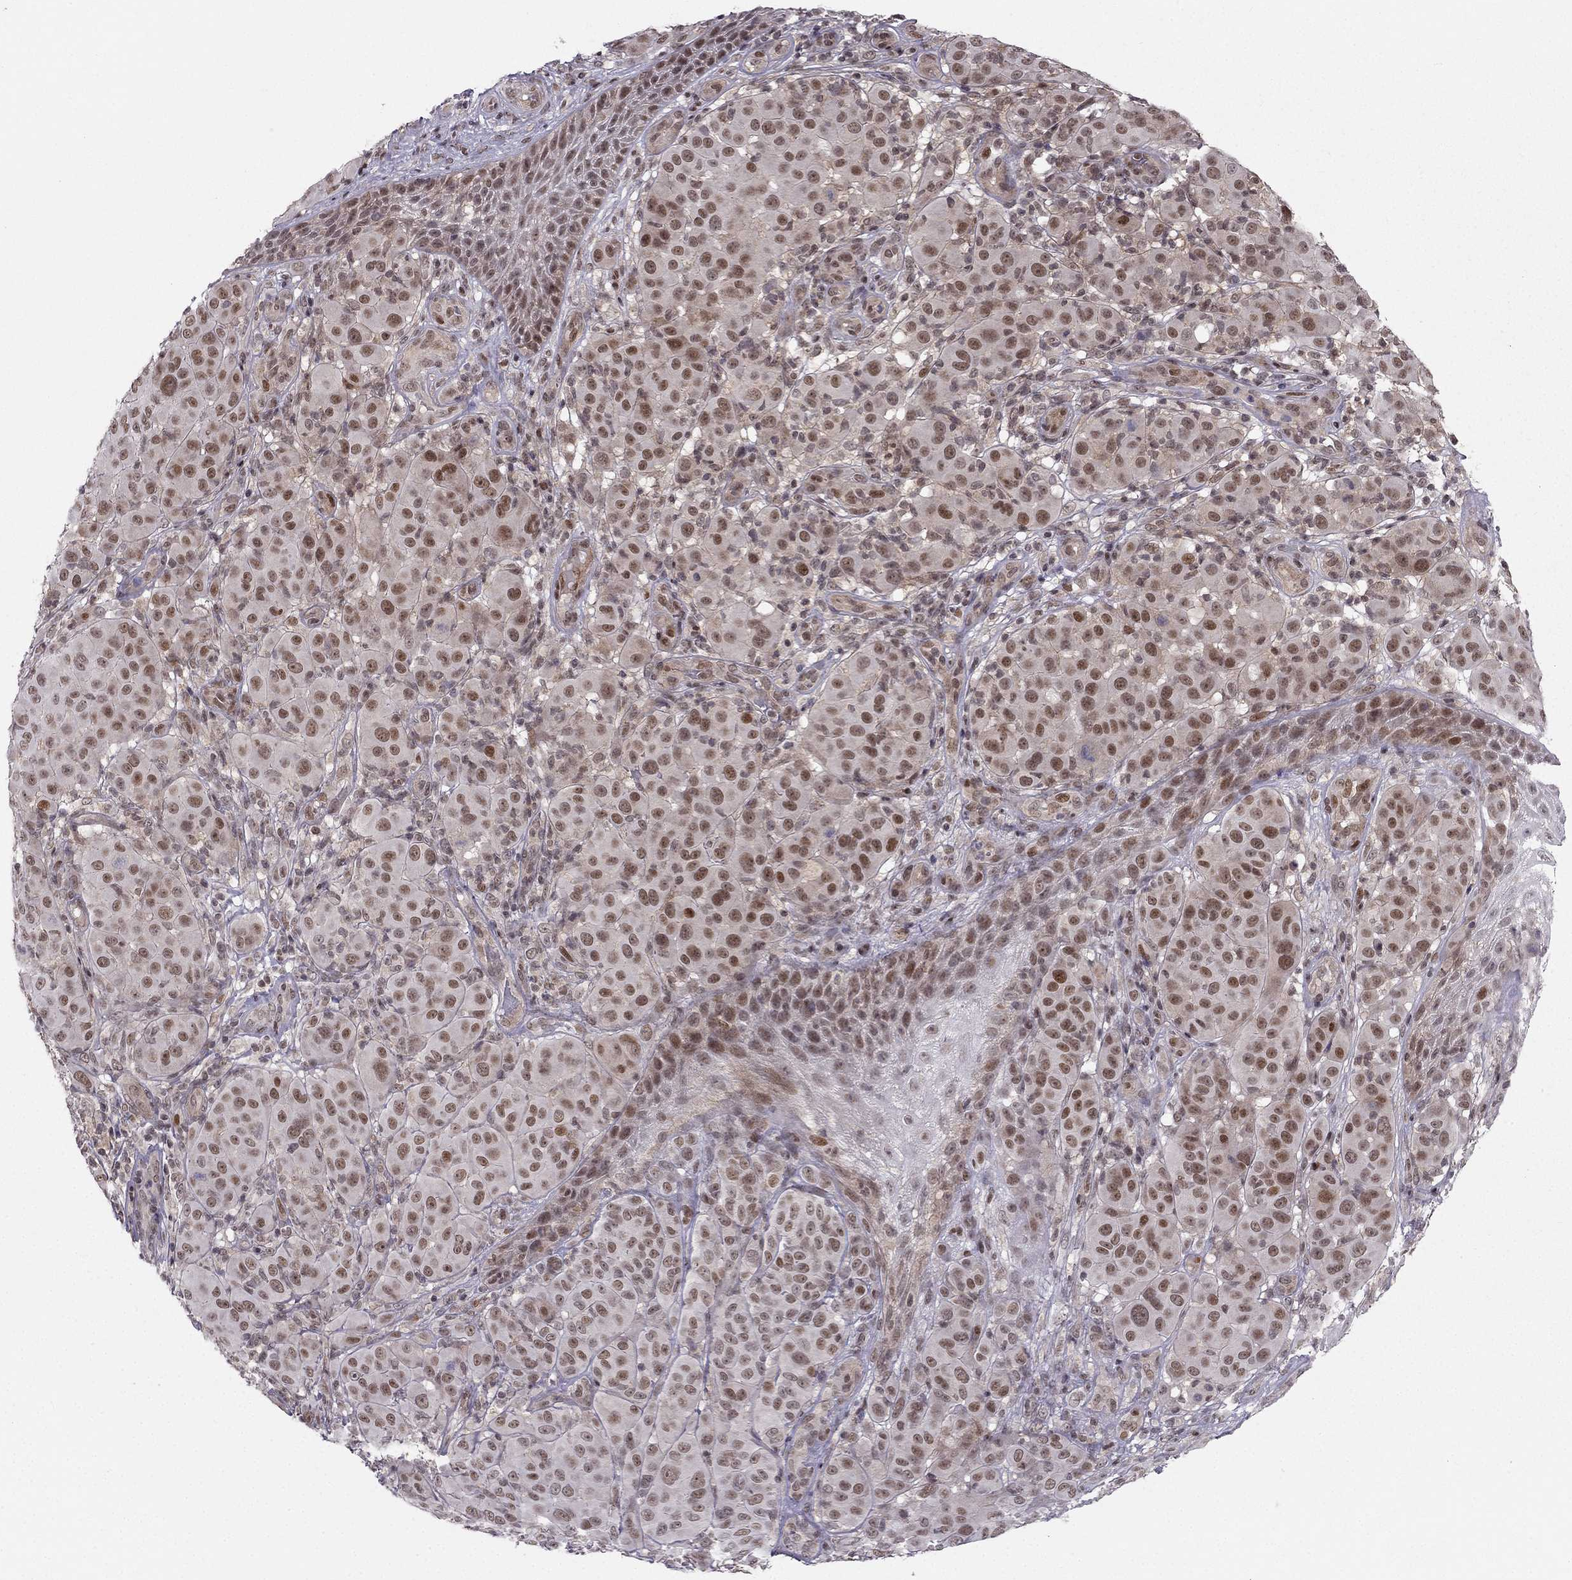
{"staining": {"intensity": "moderate", "quantity": "25%-75%", "location": "nuclear"}, "tissue": "melanoma", "cell_type": "Tumor cells", "image_type": "cancer", "snomed": [{"axis": "morphology", "description": "Malignant melanoma, NOS"}, {"axis": "topography", "description": "Skin"}], "caption": "This photomicrograph reveals IHC staining of melanoma, with medium moderate nuclear positivity in about 25%-75% of tumor cells.", "gene": "RPRD2", "patient": {"sex": "female", "age": 87}}